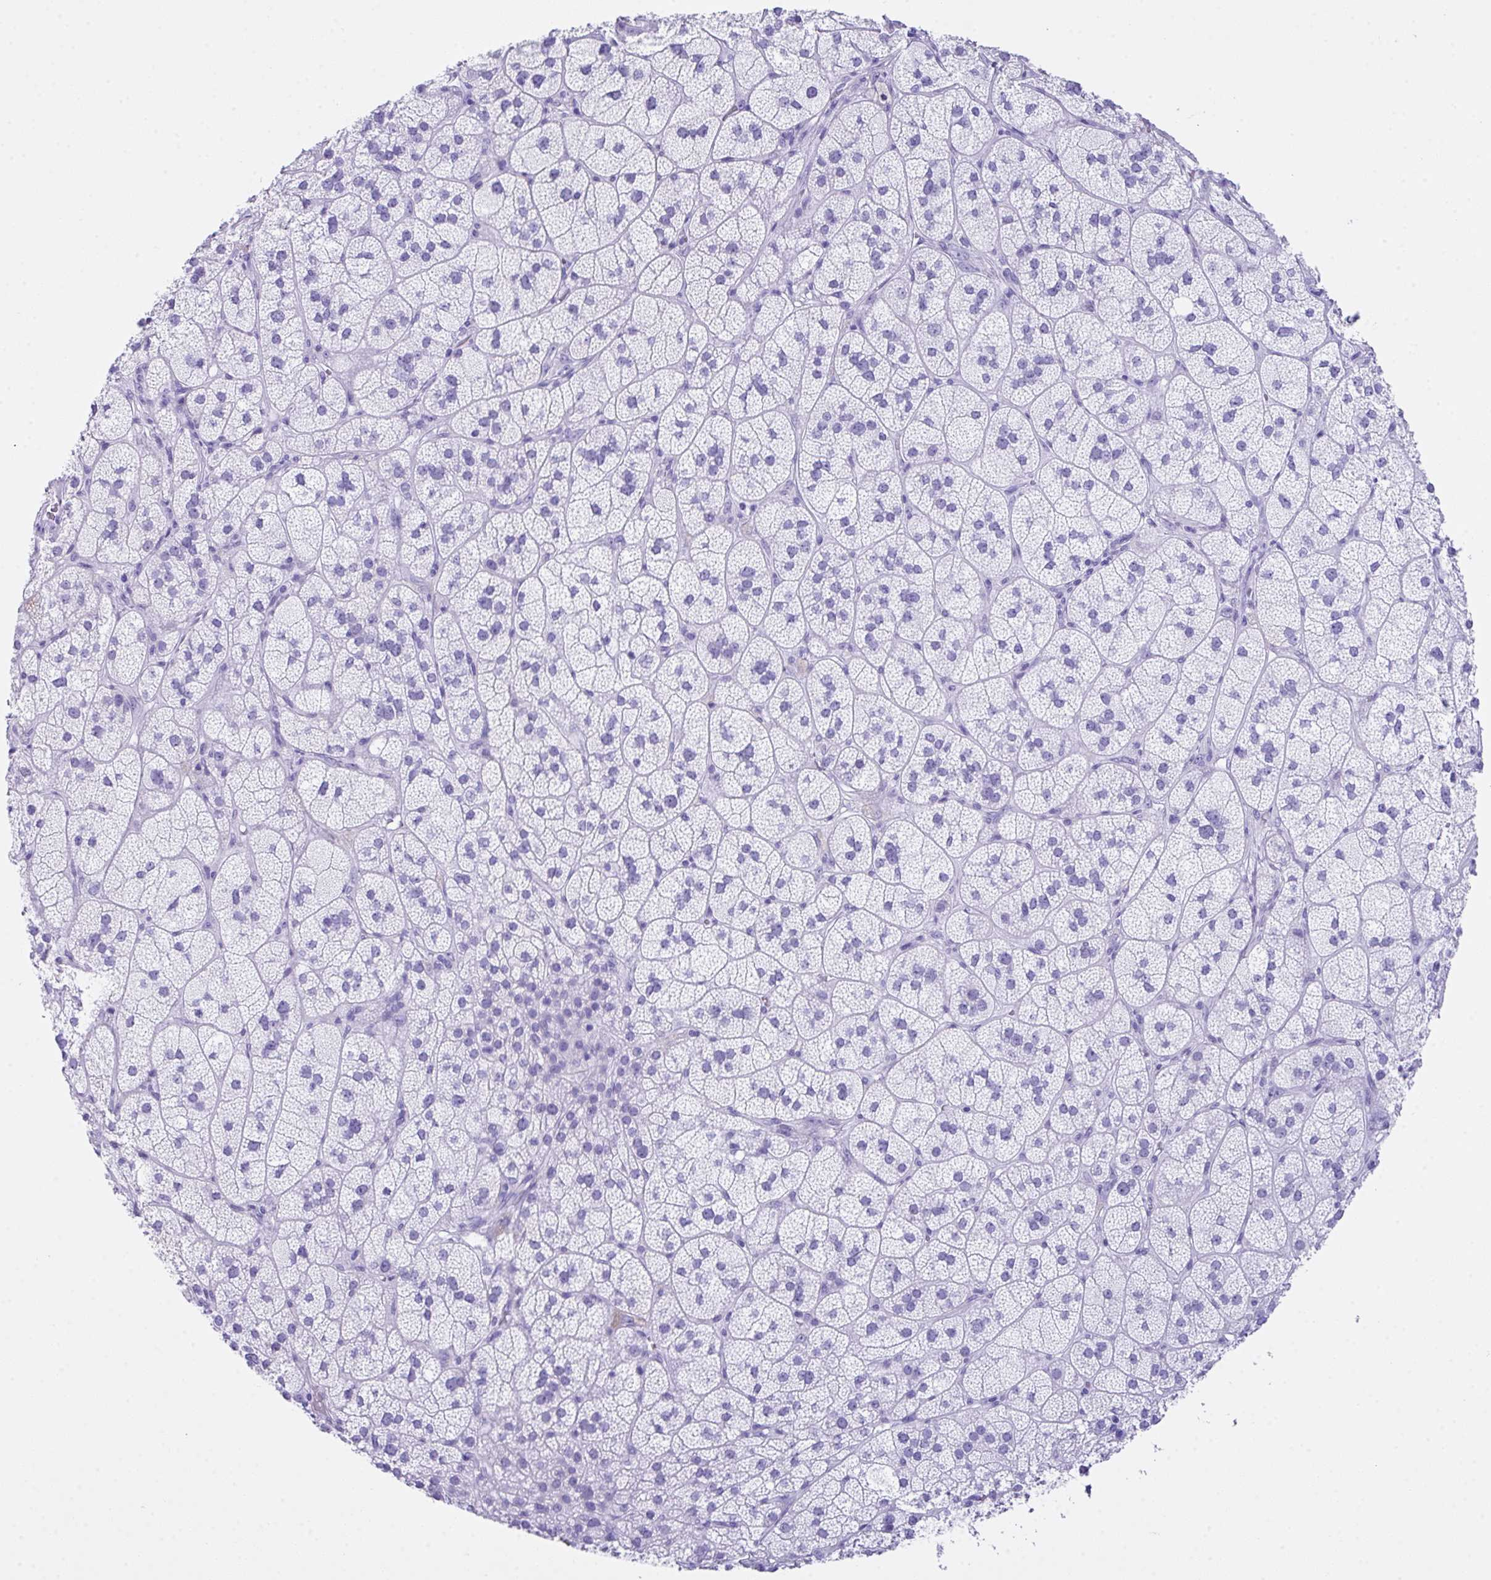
{"staining": {"intensity": "negative", "quantity": "none", "location": "none"}, "tissue": "adrenal gland", "cell_type": "Glandular cells", "image_type": "normal", "snomed": [{"axis": "morphology", "description": "Normal tissue, NOS"}, {"axis": "topography", "description": "Adrenal gland"}], "caption": "DAB immunohistochemical staining of unremarkable human adrenal gland reveals no significant expression in glandular cells. (Brightfield microscopy of DAB (3,3'-diaminobenzidine) immunohistochemistry (IHC) at high magnification).", "gene": "LGALS4", "patient": {"sex": "female", "age": 60}}